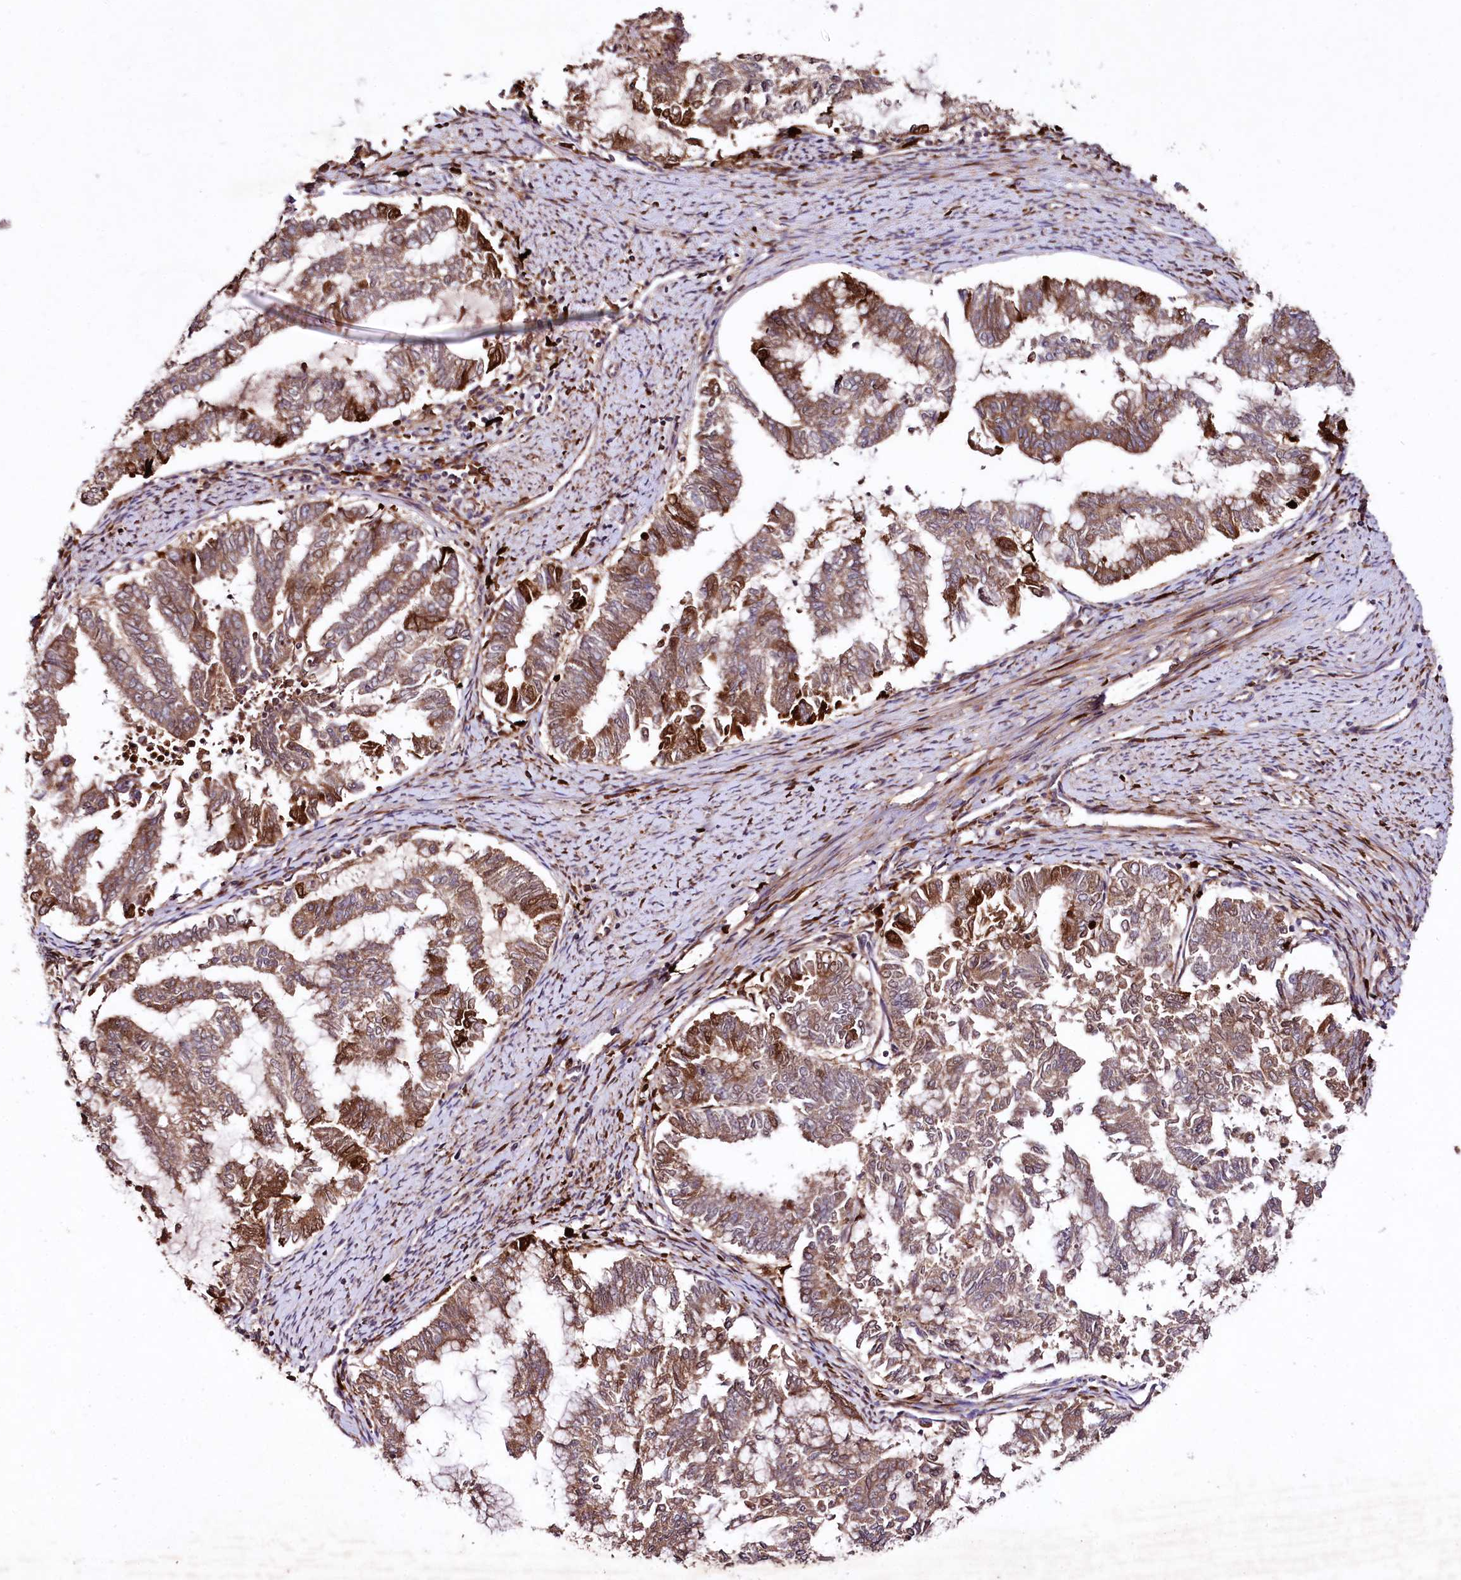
{"staining": {"intensity": "moderate", "quantity": ">75%", "location": "cytoplasmic/membranous"}, "tissue": "endometrial cancer", "cell_type": "Tumor cells", "image_type": "cancer", "snomed": [{"axis": "morphology", "description": "Adenocarcinoma, NOS"}, {"axis": "topography", "description": "Endometrium"}], "caption": "This photomicrograph reveals endometrial cancer (adenocarcinoma) stained with immunohistochemistry (IHC) to label a protein in brown. The cytoplasmic/membranous of tumor cells show moderate positivity for the protein. Nuclei are counter-stained blue.", "gene": "TNPO3", "patient": {"sex": "female", "age": 79}}